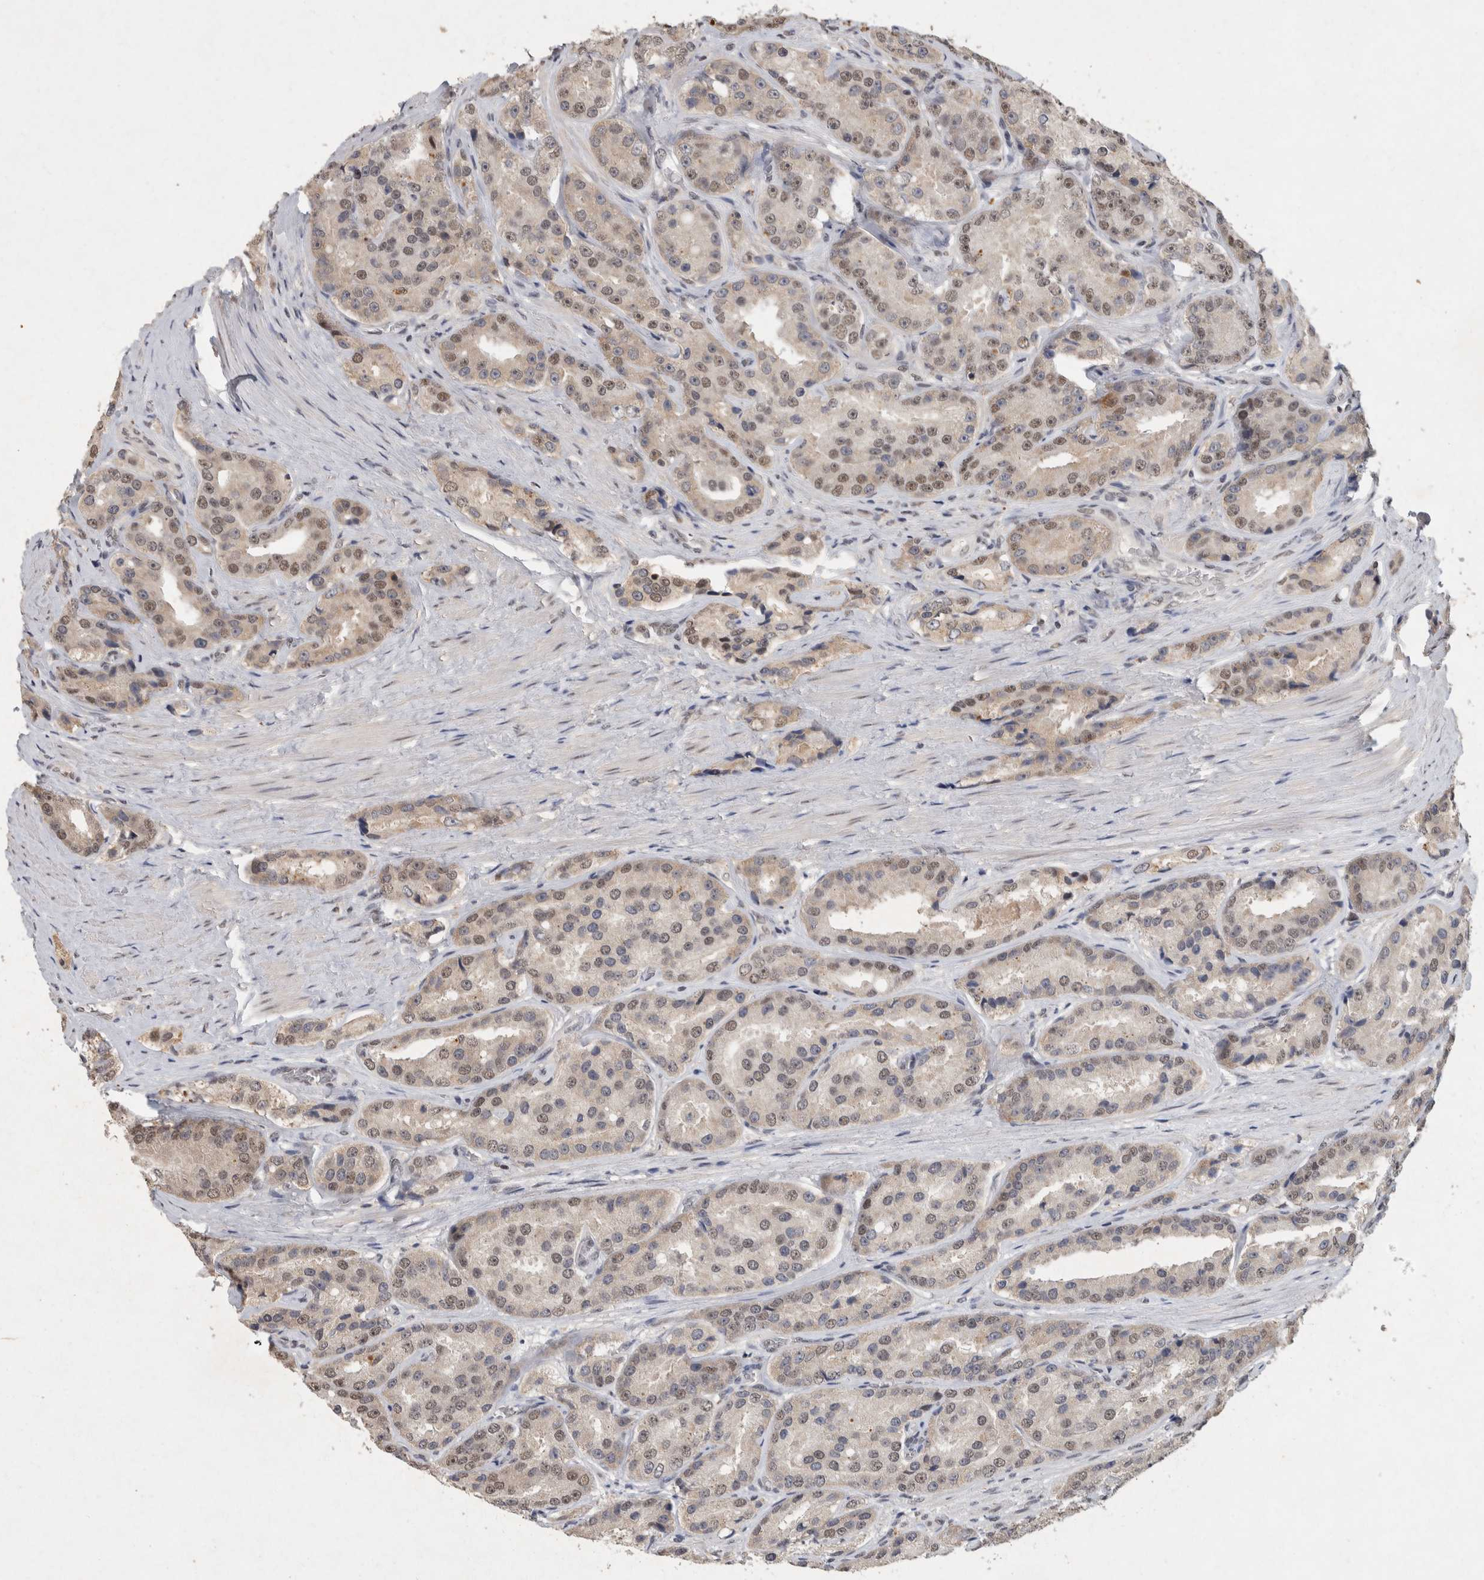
{"staining": {"intensity": "weak", "quantity": "25%-75%", "location": "cytoplasmic/membranous,nuclear"}, "tissue": "prostate cancer", "cell_type": "Tumor cells", "image_type": "cancer", "snomed": [{"axis": "morphology", "description": "Adenocarcinoma, High grade"}, {"axis": "topography", "description": "Prostate"}], "caption": "Brown immunohistochemical staining in prostate adenocarcinoma (high-grade) demonstrates weak cytoplasmic/membranous and nuclear expression in approximately 25%-75% of tumor cells.", "gene": "XRCC5", "patient": {"sex": "male", "age": 60}}